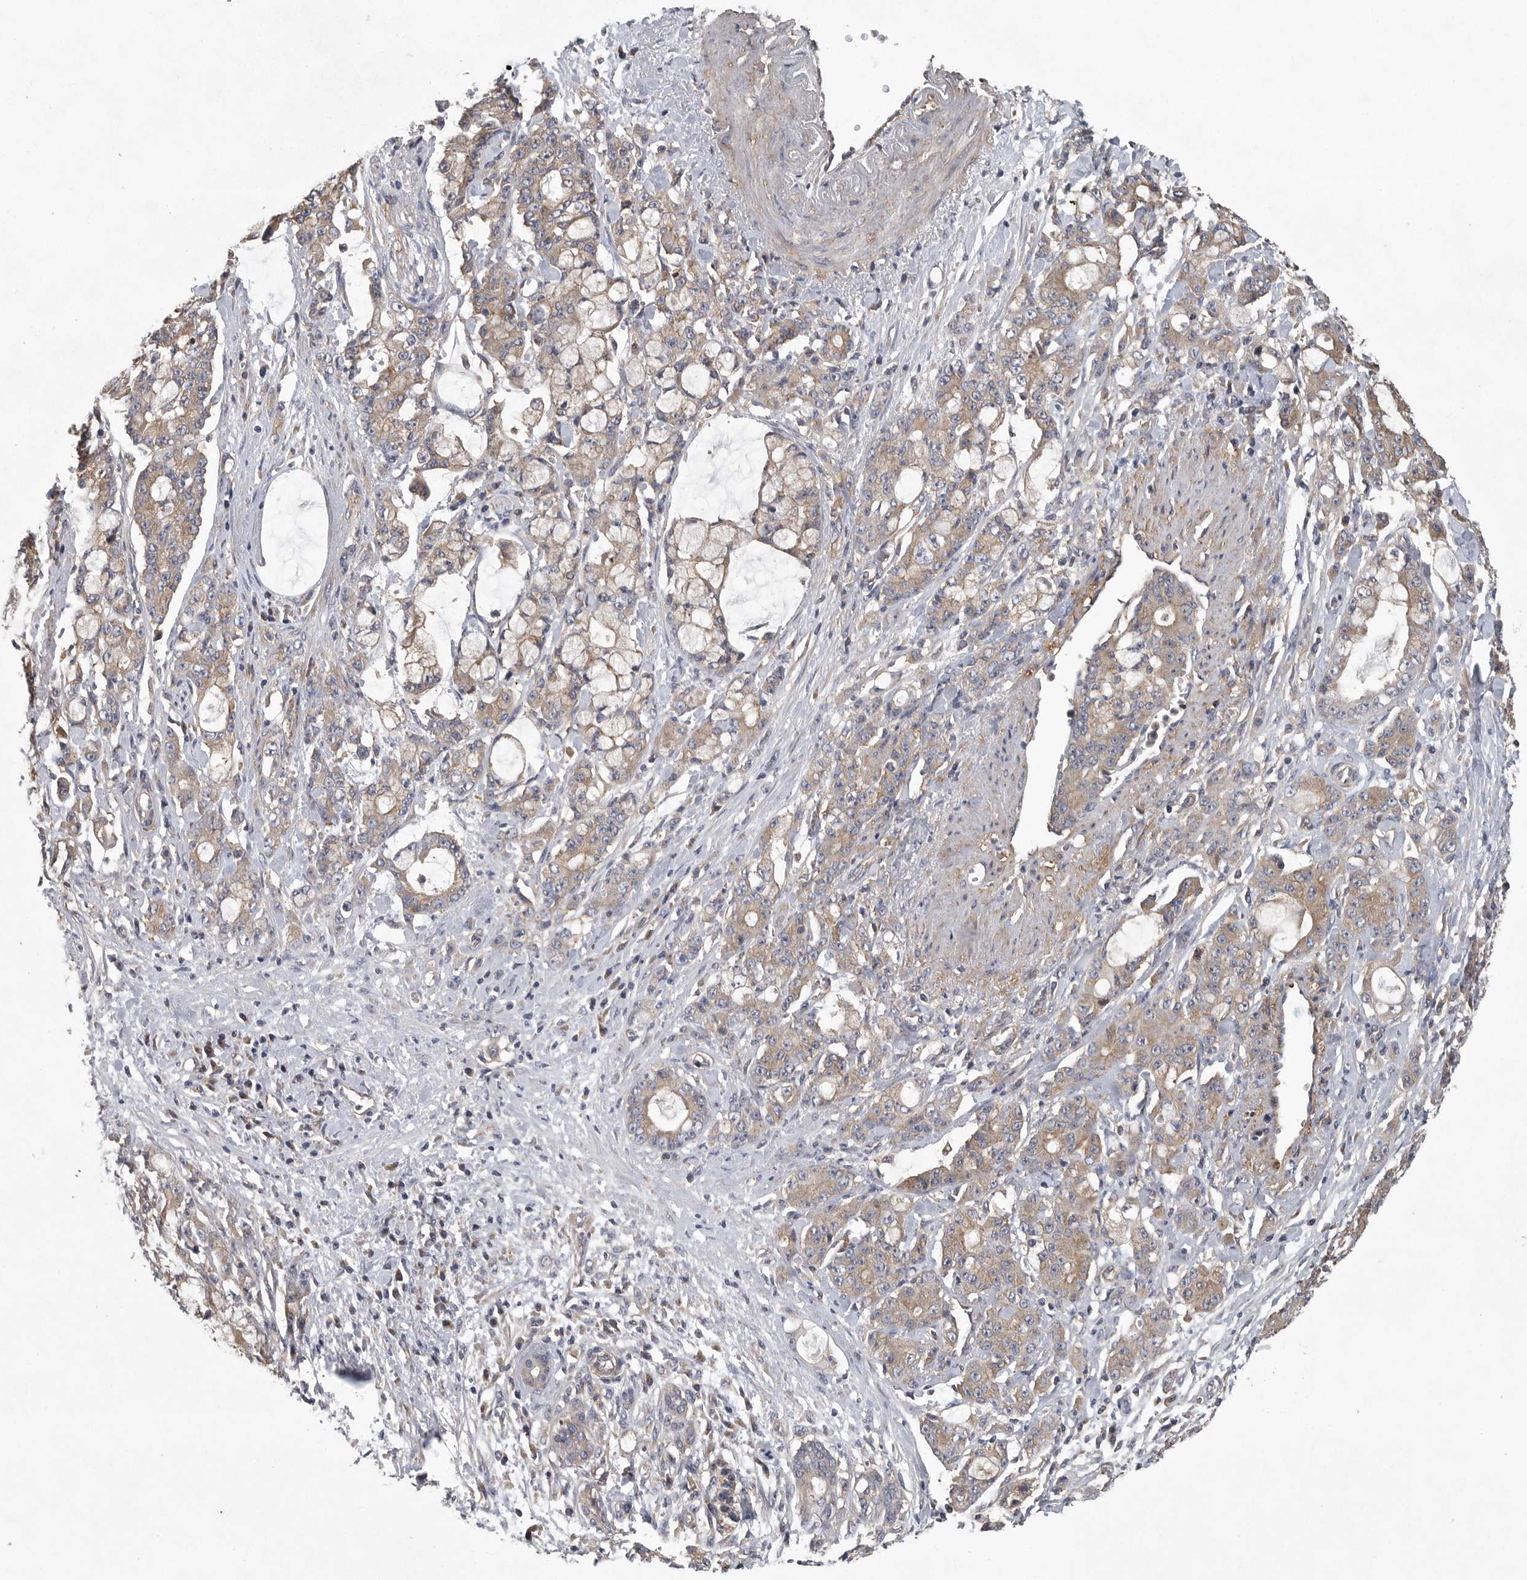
{"staining": {"intensity": "weak", "quantity": ">75%", "location": "cytoplasmic/membranous"}, "tissue": "pancreatic cancer", "cell_type": "Tumor cells", "image_type": "cancer", "snomed": [{"axis": "morphology", "description": "Adenocarcinoma, NOS"}, {"axis": "topography", "description": "Pancreas"}], "caption": "Tumor cells display low levels of weak cytoplasmic/membranous expression in approximately >75% of cells in human pancreatic cancer (adenocarcinoma).", "gene": "OXR1", "patient": {"sex": "female", "age": 73}}